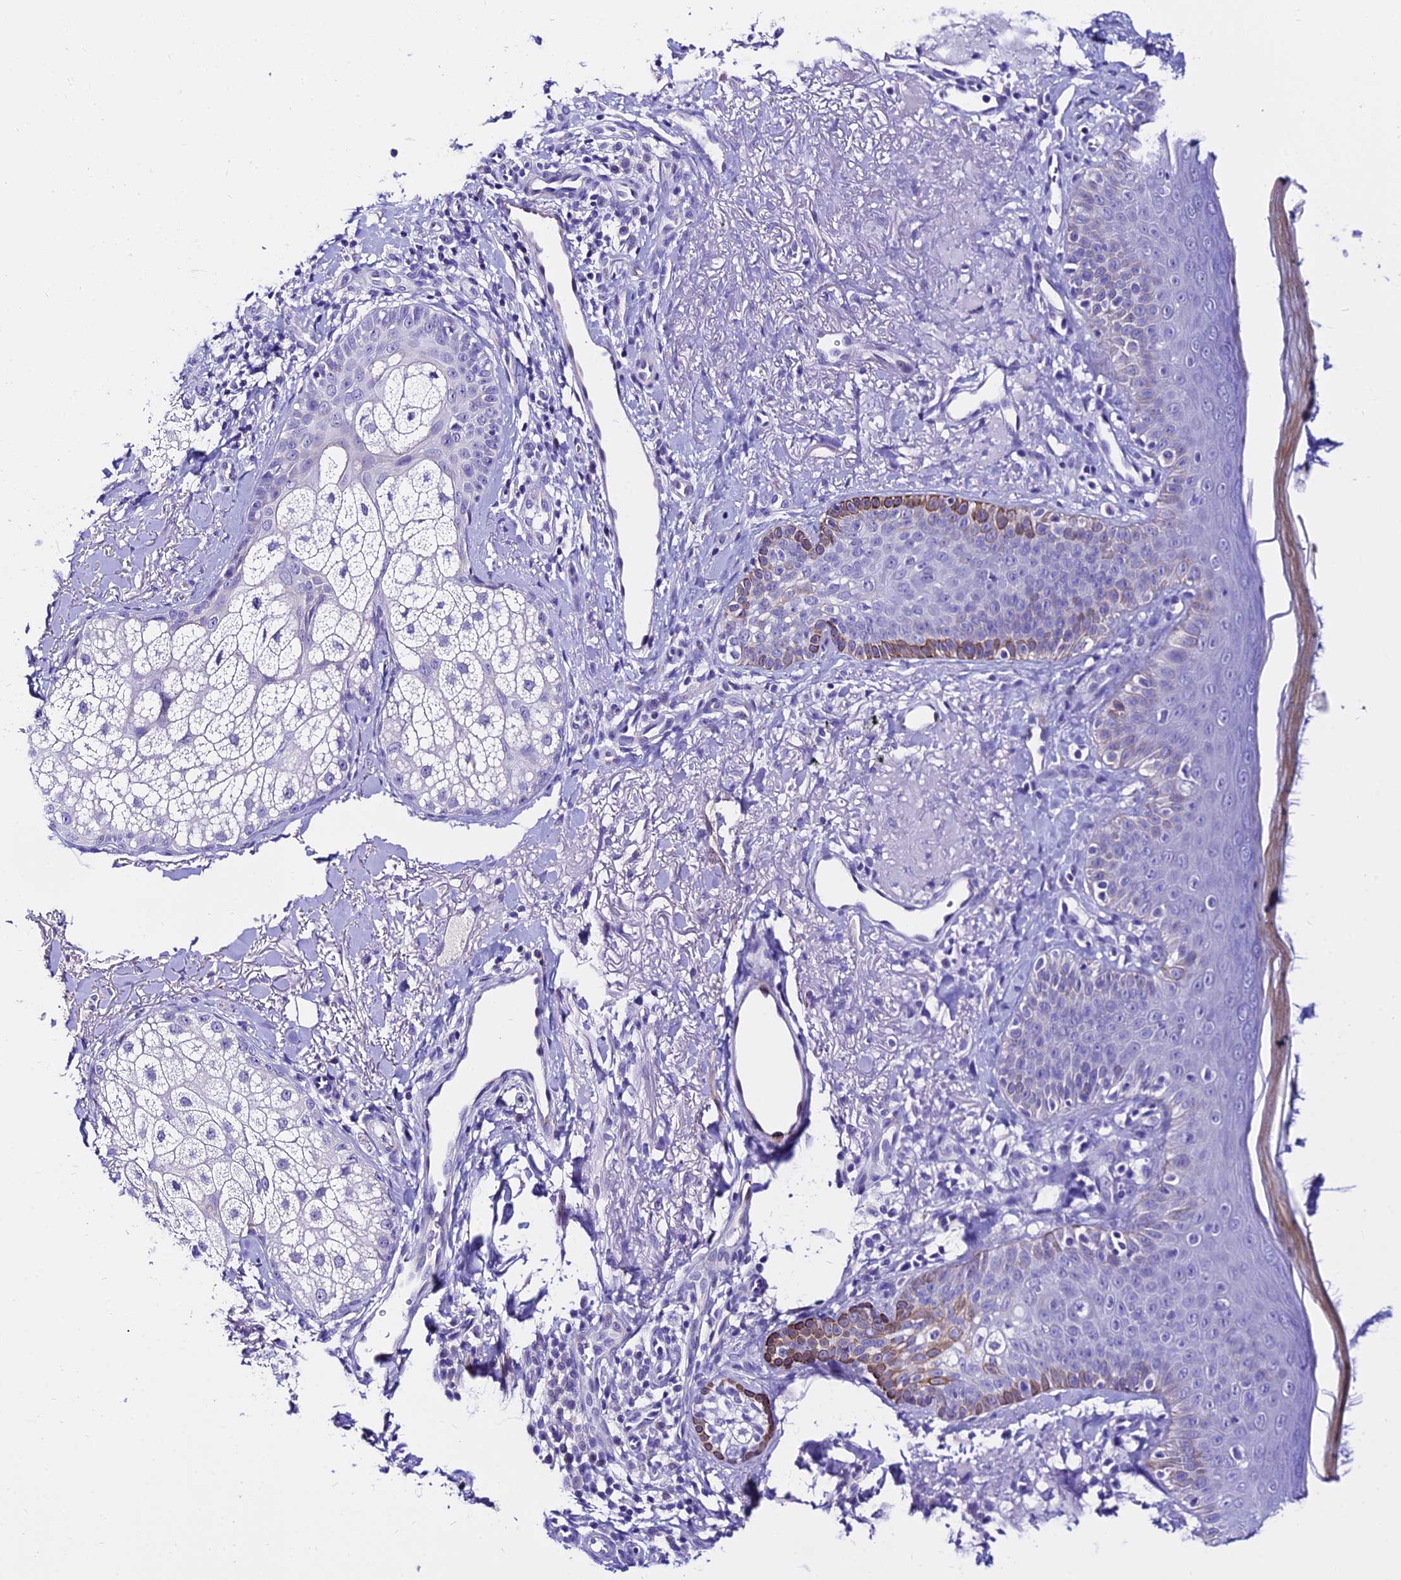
{"staining": {"intensity": "negative", "quantity": "none", "location": "none"}, "tissue": "skin", "cell_type": "Fibroblasts", "image_type": "normal", "snomed": [{"axis": "morphology", "description": "Normal tissue, NOS"}, {"axis": "topography", "description": "Skin"}], "caption": "Histopathology image shows no significant protein positivity in fibroblasts of benign skin. (DAB IHC with hematoxylin counter stain).", "gene": "DEFB106A", "patient": {"sex": "male", "age": 57}}